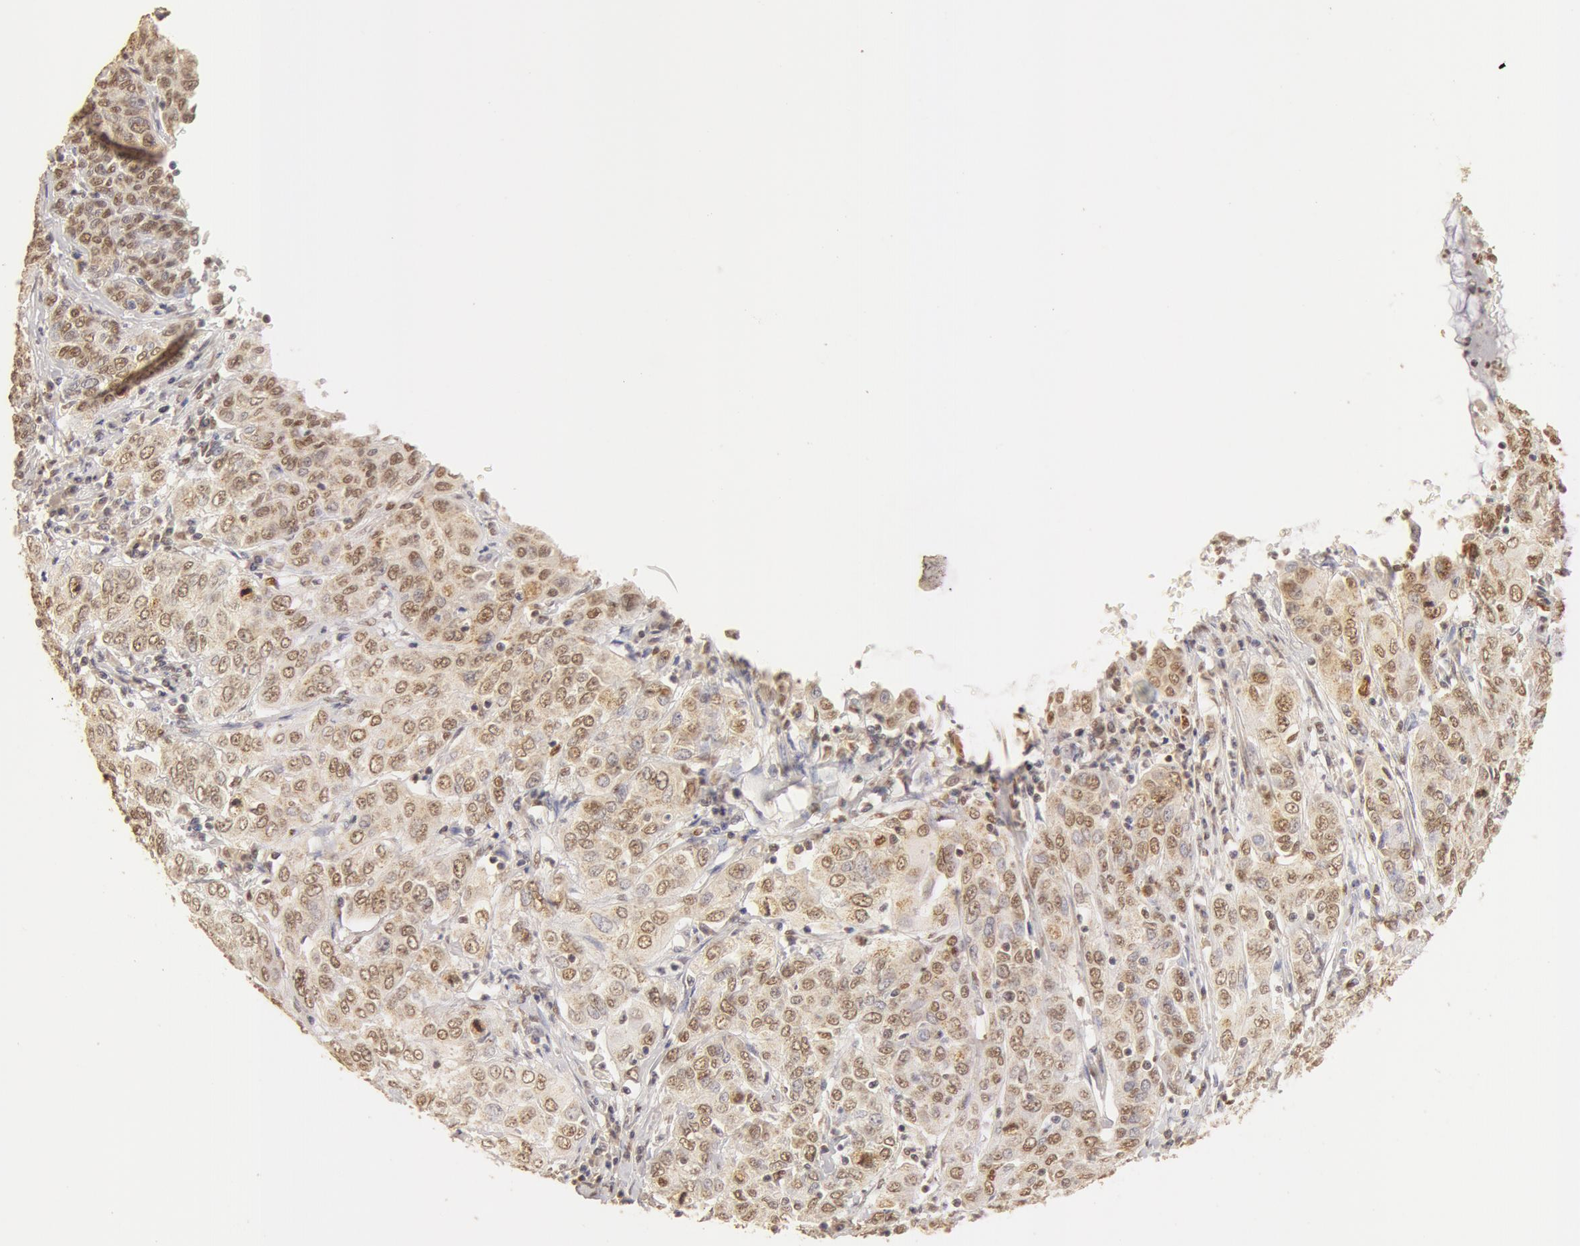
{"staining": {"intensity": "moderate", "quantity": "25%-75%", "location": "cytoplasmic/membranous,nuclear"}, "tissue": "cervical cancer", "cell_type": "Tumor cells", "image_type": "cancer", "snomed": [{"axis": "morphology", "description": "Squamous cell carcinoma, NOS"}, {"axis": "topography", "description": "Cervix"}], "caption": "High-magnification brightfield microscopy of cervical squamous cell carcinoma stained with DAB (brown) and counterstained with hematoxylin (blue). tumor cells exhibit moderate cytoplasmic/membranous and nuclear staining is appreciated in approximately25%-75% of cells. The staining was performed using DAB (3,3'-diaminobenzidine), with brown indicating positive protein expression. Nuclei are stained blue with hematoxylin.", "gene": "SNRNP70", "patient": {"sex": "female", "age": 38}}